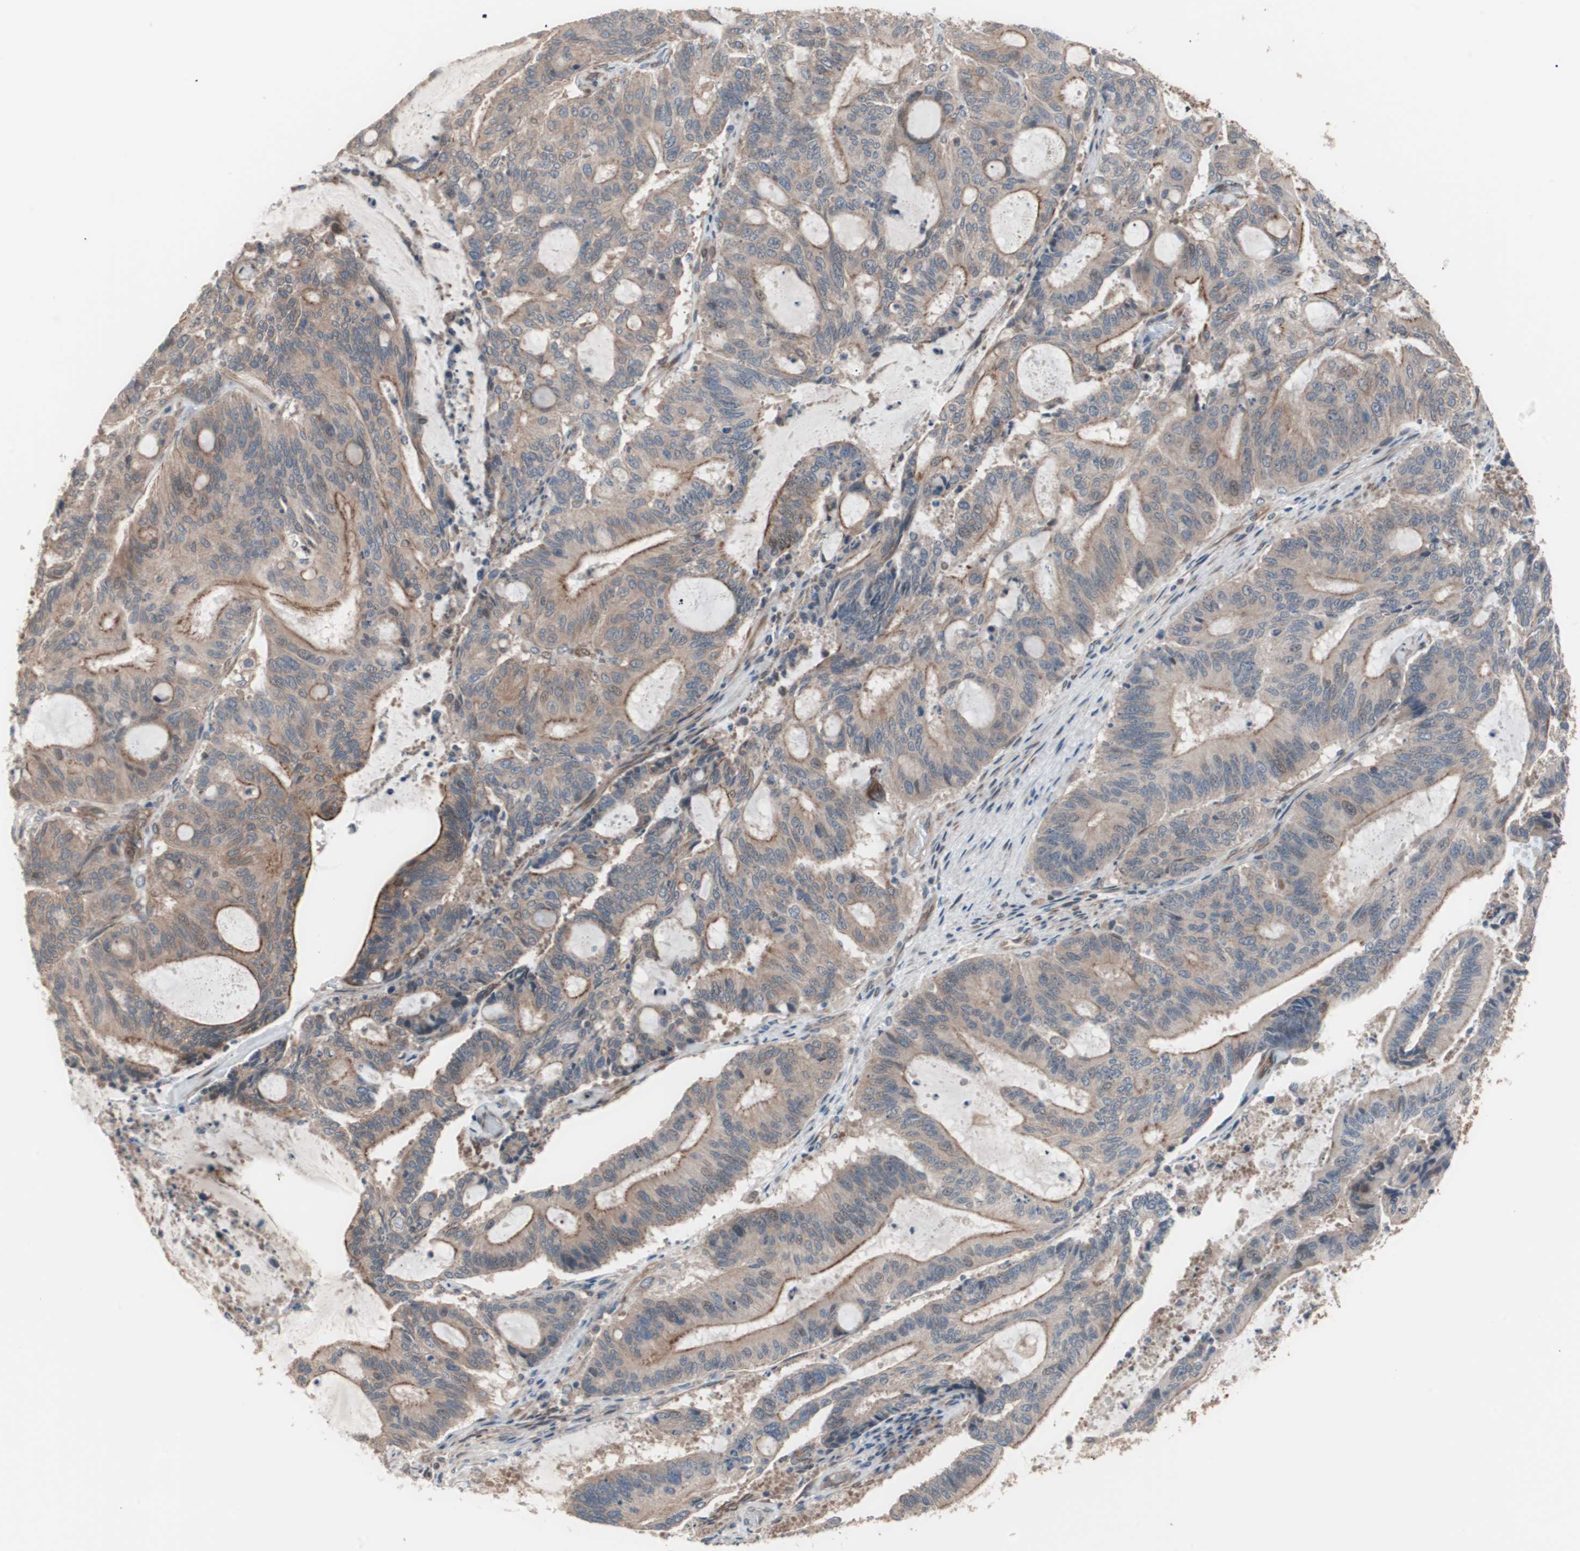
{"staining": {"intensity": "weak", "quantity": "25%-75%", "location": "cytoplasmic/membranous"}, "tissue": "liver cancer", "cell_type": "Tumor cells", "image_type": "cancer", "snomed": [{"axis": "morphology", "description": "Cholangiocarcinoma"}, {"axis": "topography", "description": "Liver"}], "caption": "Tumor cells exhibit low levels of weak cytoplasmic/membranous expression in approximately 25%-75% of cells in human liver cancer (cholangiocarcinoma). The protein of interest is shown in brown color, while the nuclei are stained blue.", "gene": "SMG1", "patient": {"sex": "female", "age": 73}}